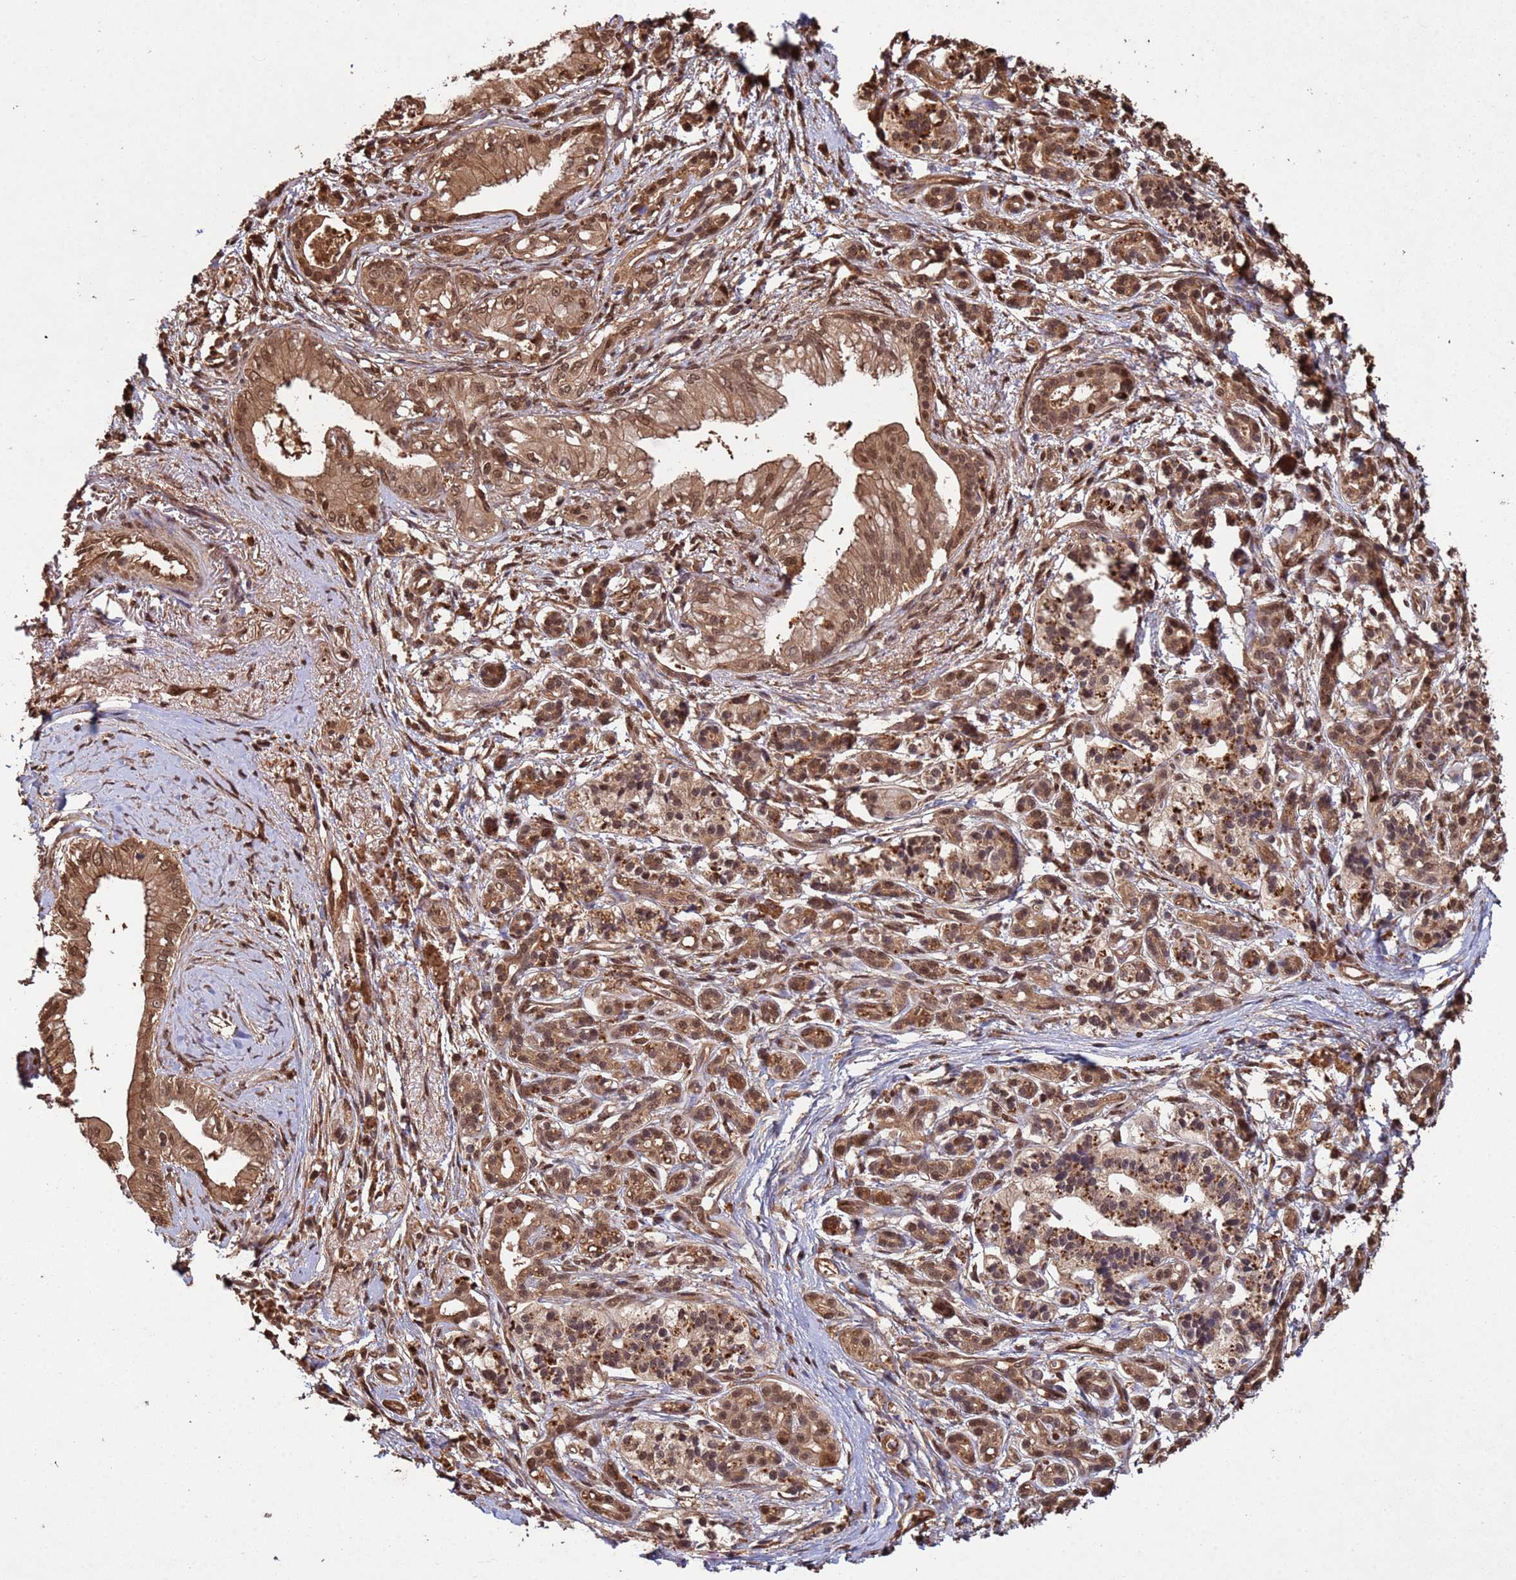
{"staining": {"intensity": "moderate", "quantity": ">75%", "location": "cytoplasmic/membranous,nuclear"}, "tissue": "pancreatic cancer", "cell_type": "Tumor cells", "image_type": "cancer", "snomed": [{"axis": "morphology", "description": "Adenocarcinoma, NOS"}, {"axis": "topography", "description": "Pancreas"}], "caption": "A micrograph showing moderate cytoplasmic/membranous and nuclear positivity in approximately >75% of tumor cells in pancreatic cancer (adenocarcinoma), as visualized by brown immunohistochemical staining.", "gene": "SUMO4", "patient": {"sex": "male", "age": 71}}